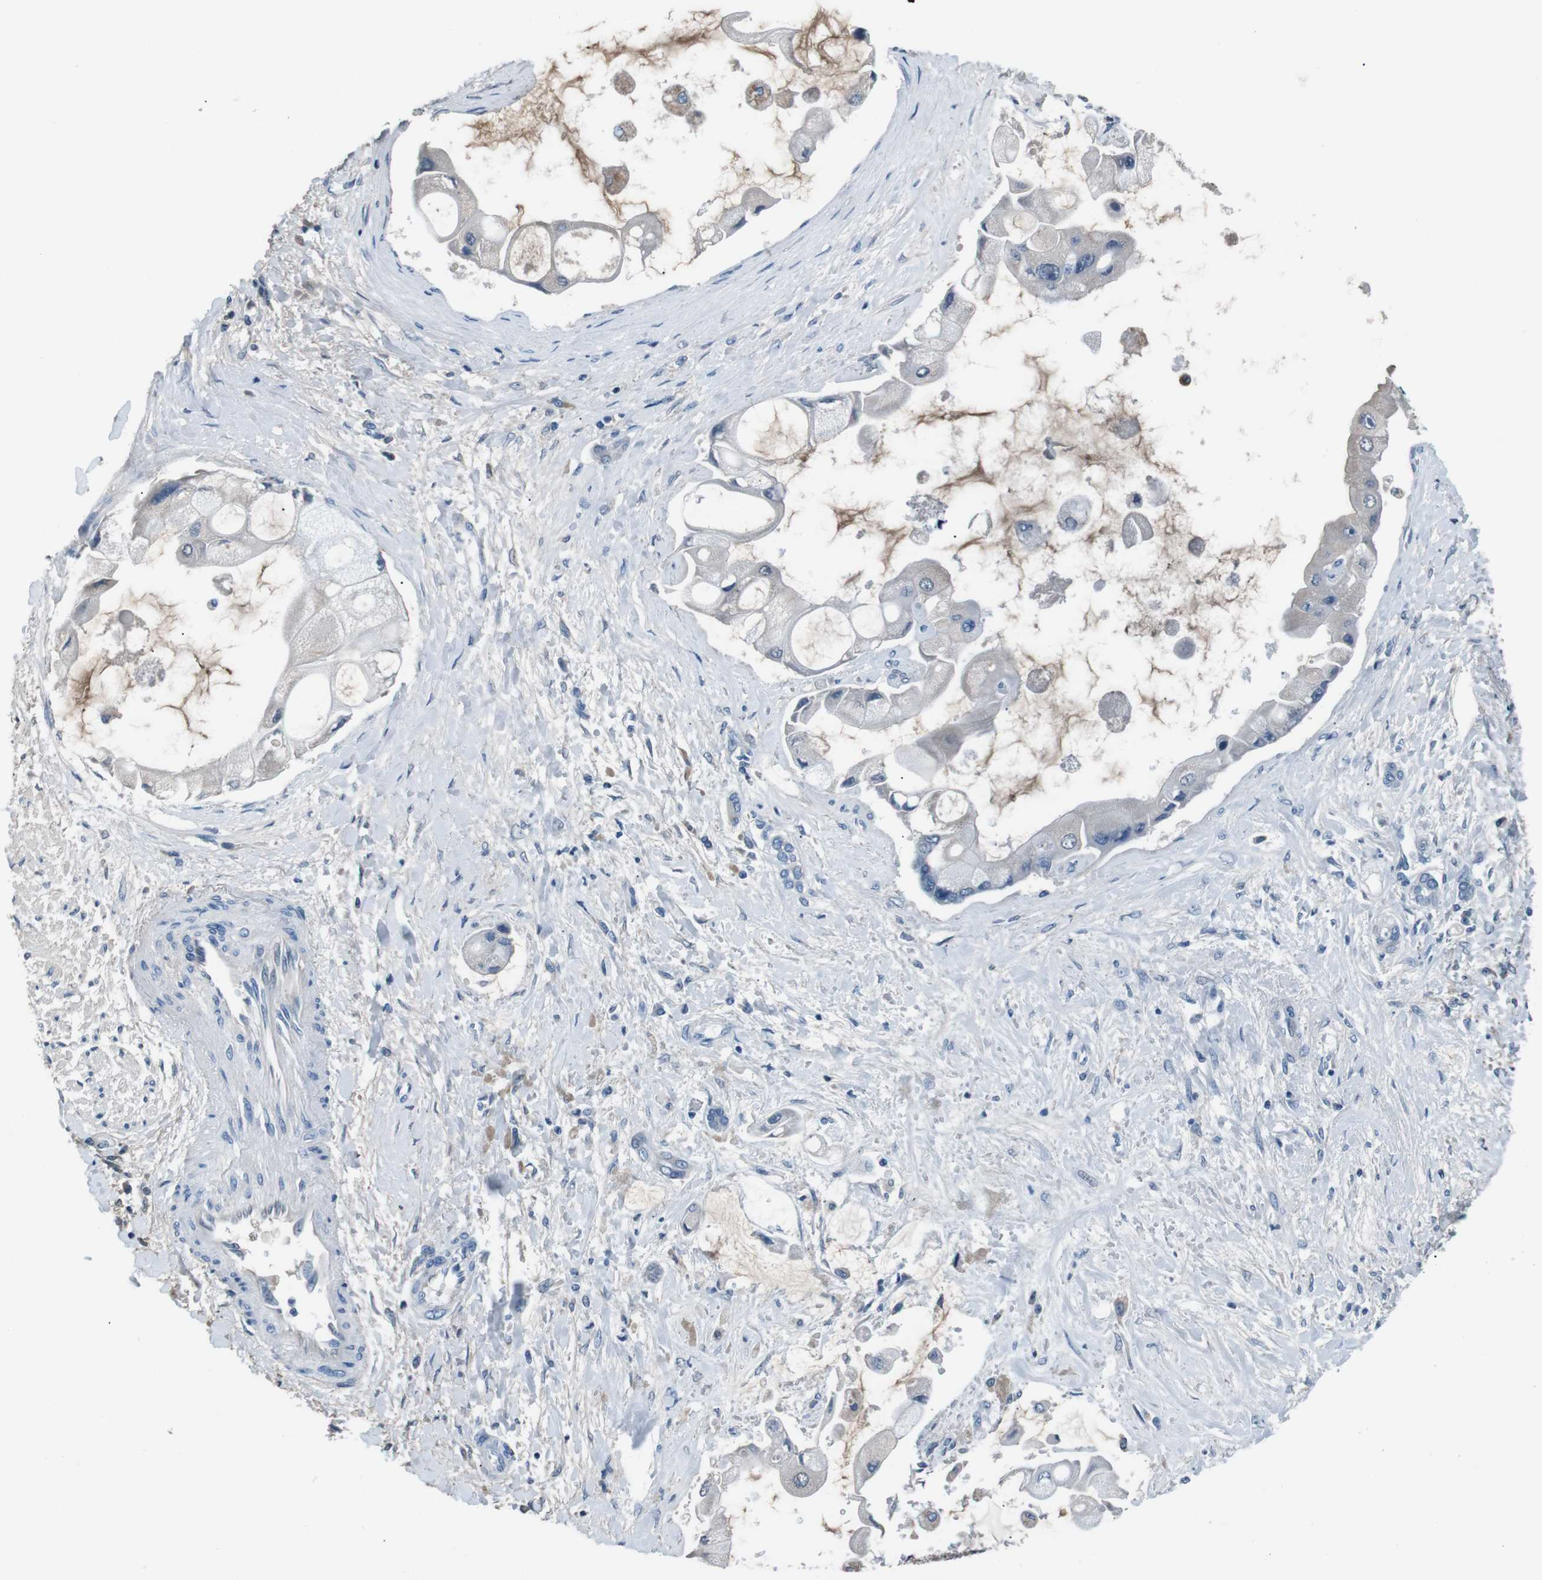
{"staining": {"intensity": "negative", "quantity": "none", "location": "none"}, "tissue": "liver cancer", "cell_type": "Tumor cells", "image_type": "cancer", "snomed": [{"axis": "morphology", "description": "Cholangiocarcinoma"}, {"axis": "topography", "description": "Liver"}], "caption": "Liver cholangiocarcinoma stained for a protein using immunohistochemistry reveals no staining tumor cells.", "gene": "LEP", "patient": {"sex": "male", "age": 50}}